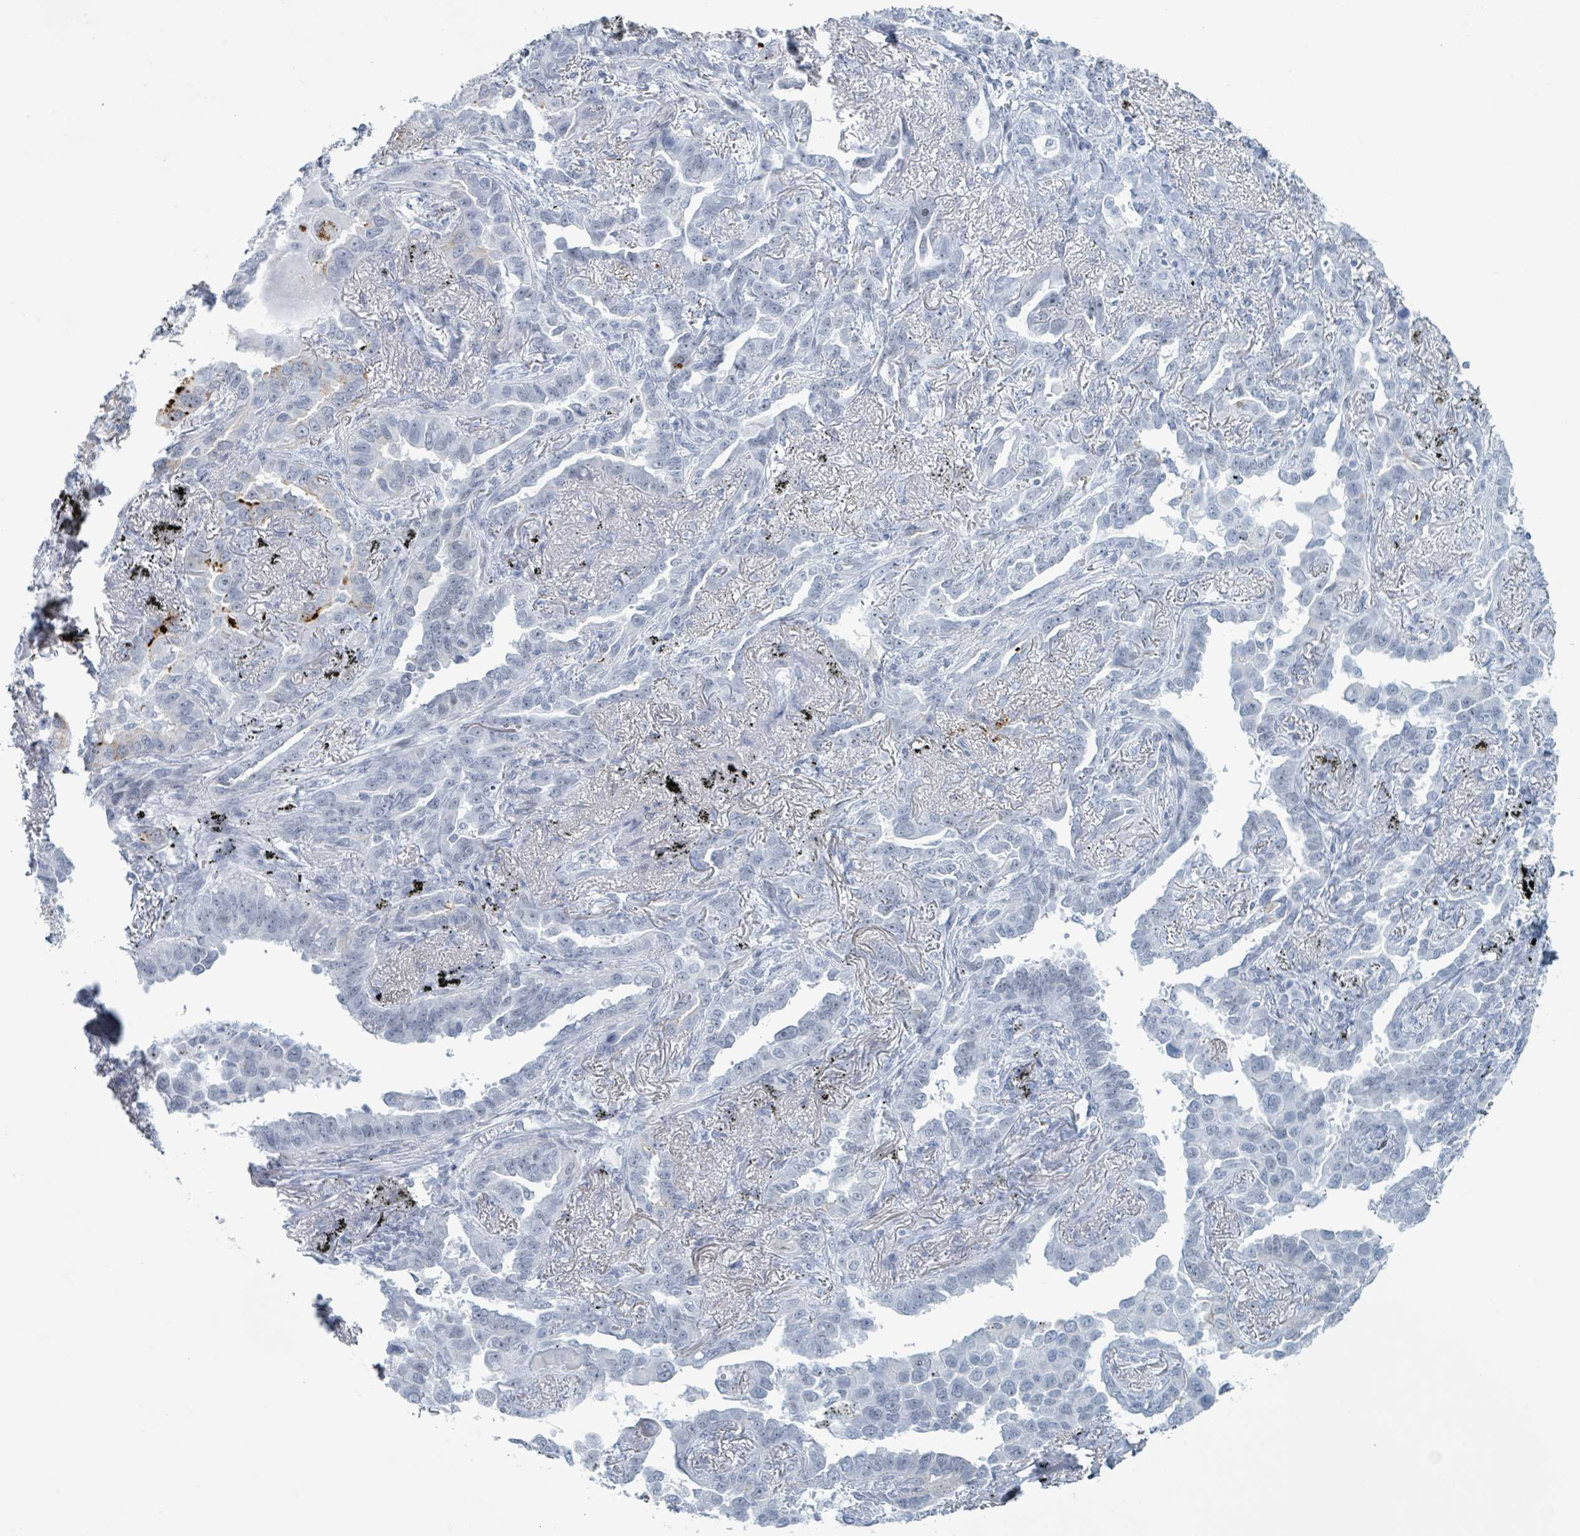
{"staining": {"intensity": "negative", "quantity": "none", "location": "none"}, "tissue": "lung cancer", "cell_type": "Tumor cells", "image_type": "cancer", "snomed": [{"axis": "morphology", "description": "Adenocarcinoma, NOS"}, {"axis": "topography", "description": "Lung"}], "caption": "Immunohistochemistry (IHC) micrograph of neoplastic tissue: lung cancer (adenocarcinoma) stained with DAB (3,3'-diaminobenzidine) exhibits no significant protein staining in tumor cells.", "gene": "GPR15LG", "patient": {"sex": "male", "age": 67}}